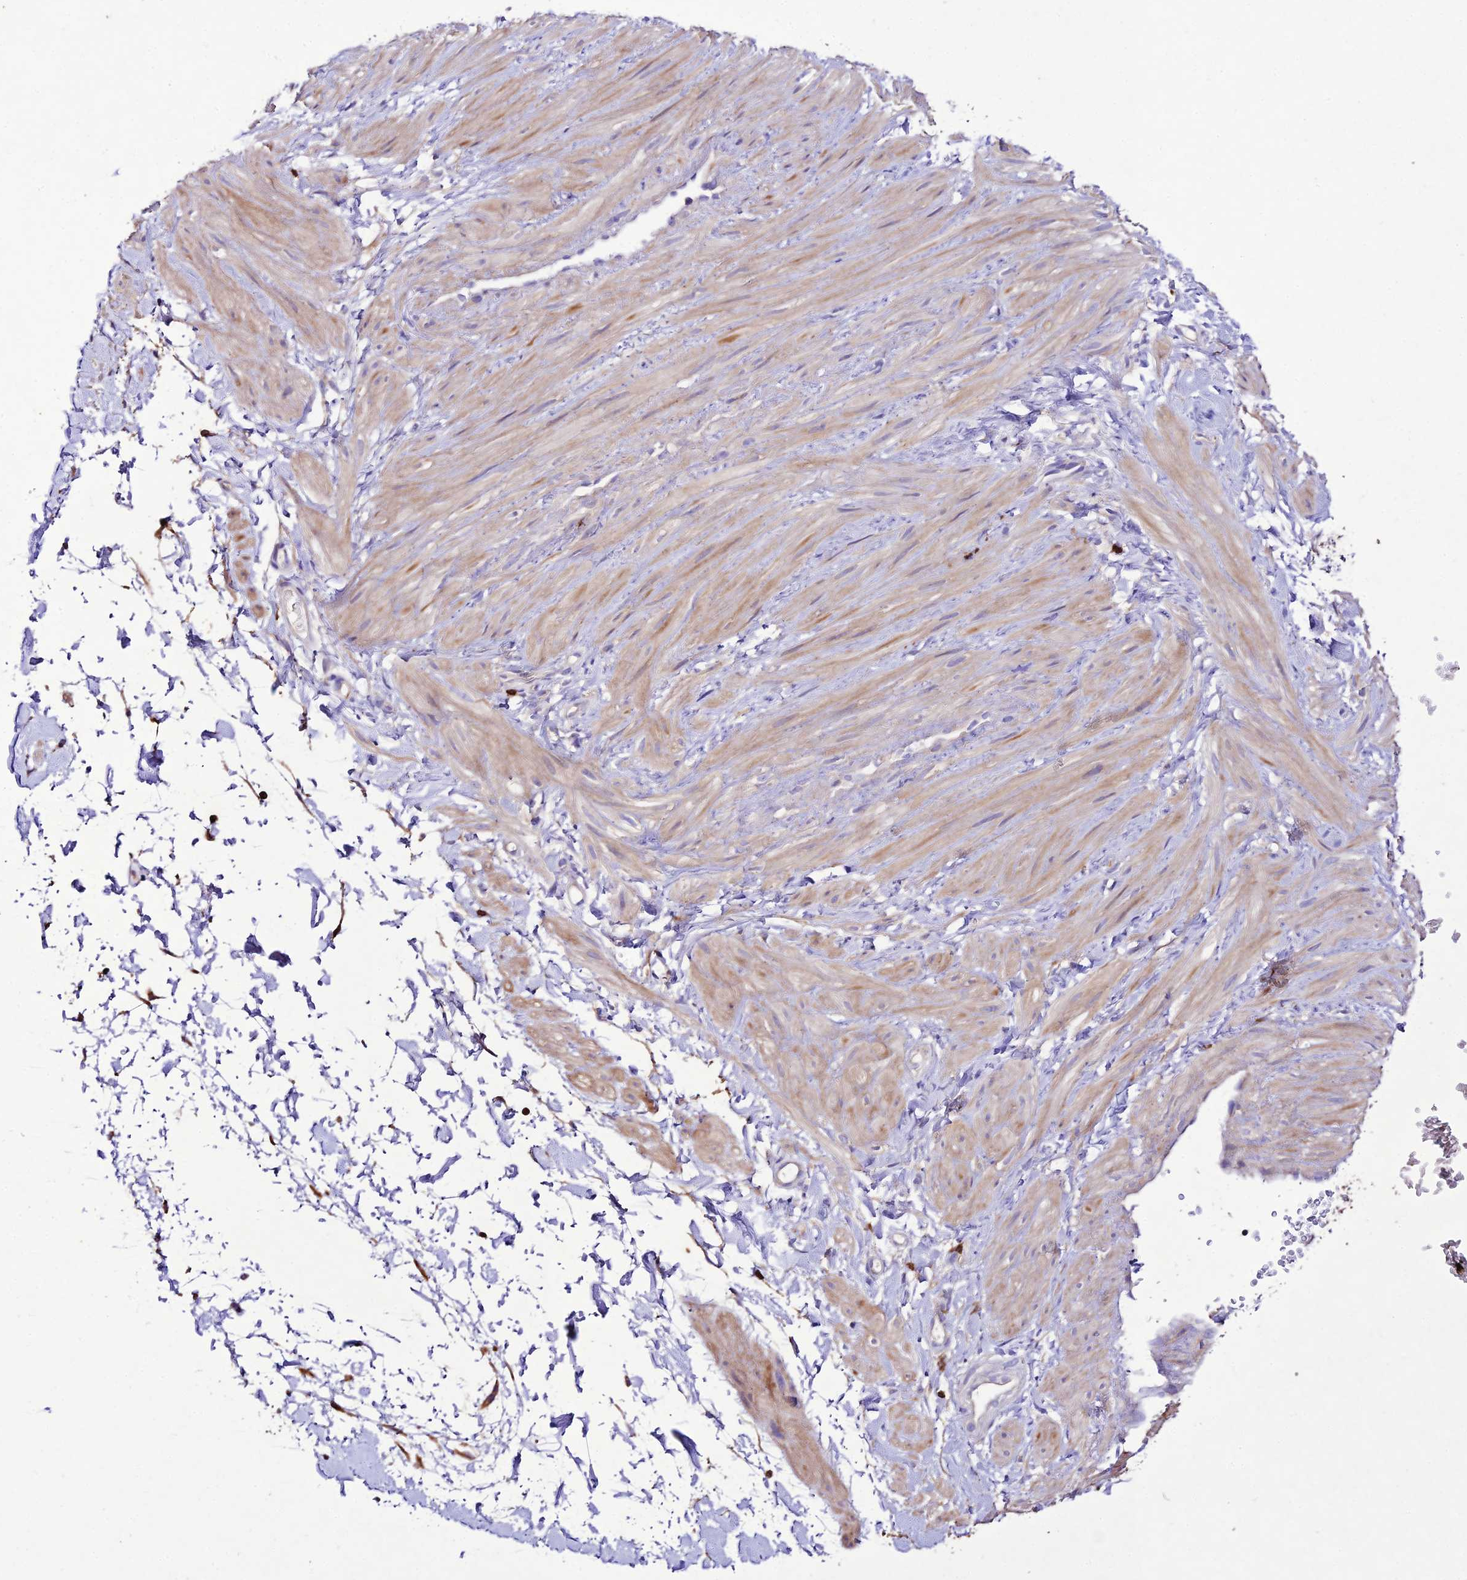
{"staining": {"intensity": "negative", "quantity": "none", "location": "none"}, "tissue": "soft tissue", "cell_type": "Fibroblasts", "image_type": "normal", "snomed": [{"axis": "morphology", "description": "Normal tissue, NOS"}, {"axis": "topography", "description": "Soft tissue"}, {"axis": "topography", "description": "Adipose tissue"}, {"axis": "topography", "description": "Vascular tissue"}, {"axis": "topography", "description": "Peripheral nerve tissue"}], "caption": "There is no significant staining in fibroblasts of soft tissue.", "gene": "PTPRCAP", "patient": {"sex": "male", "age": 74}}